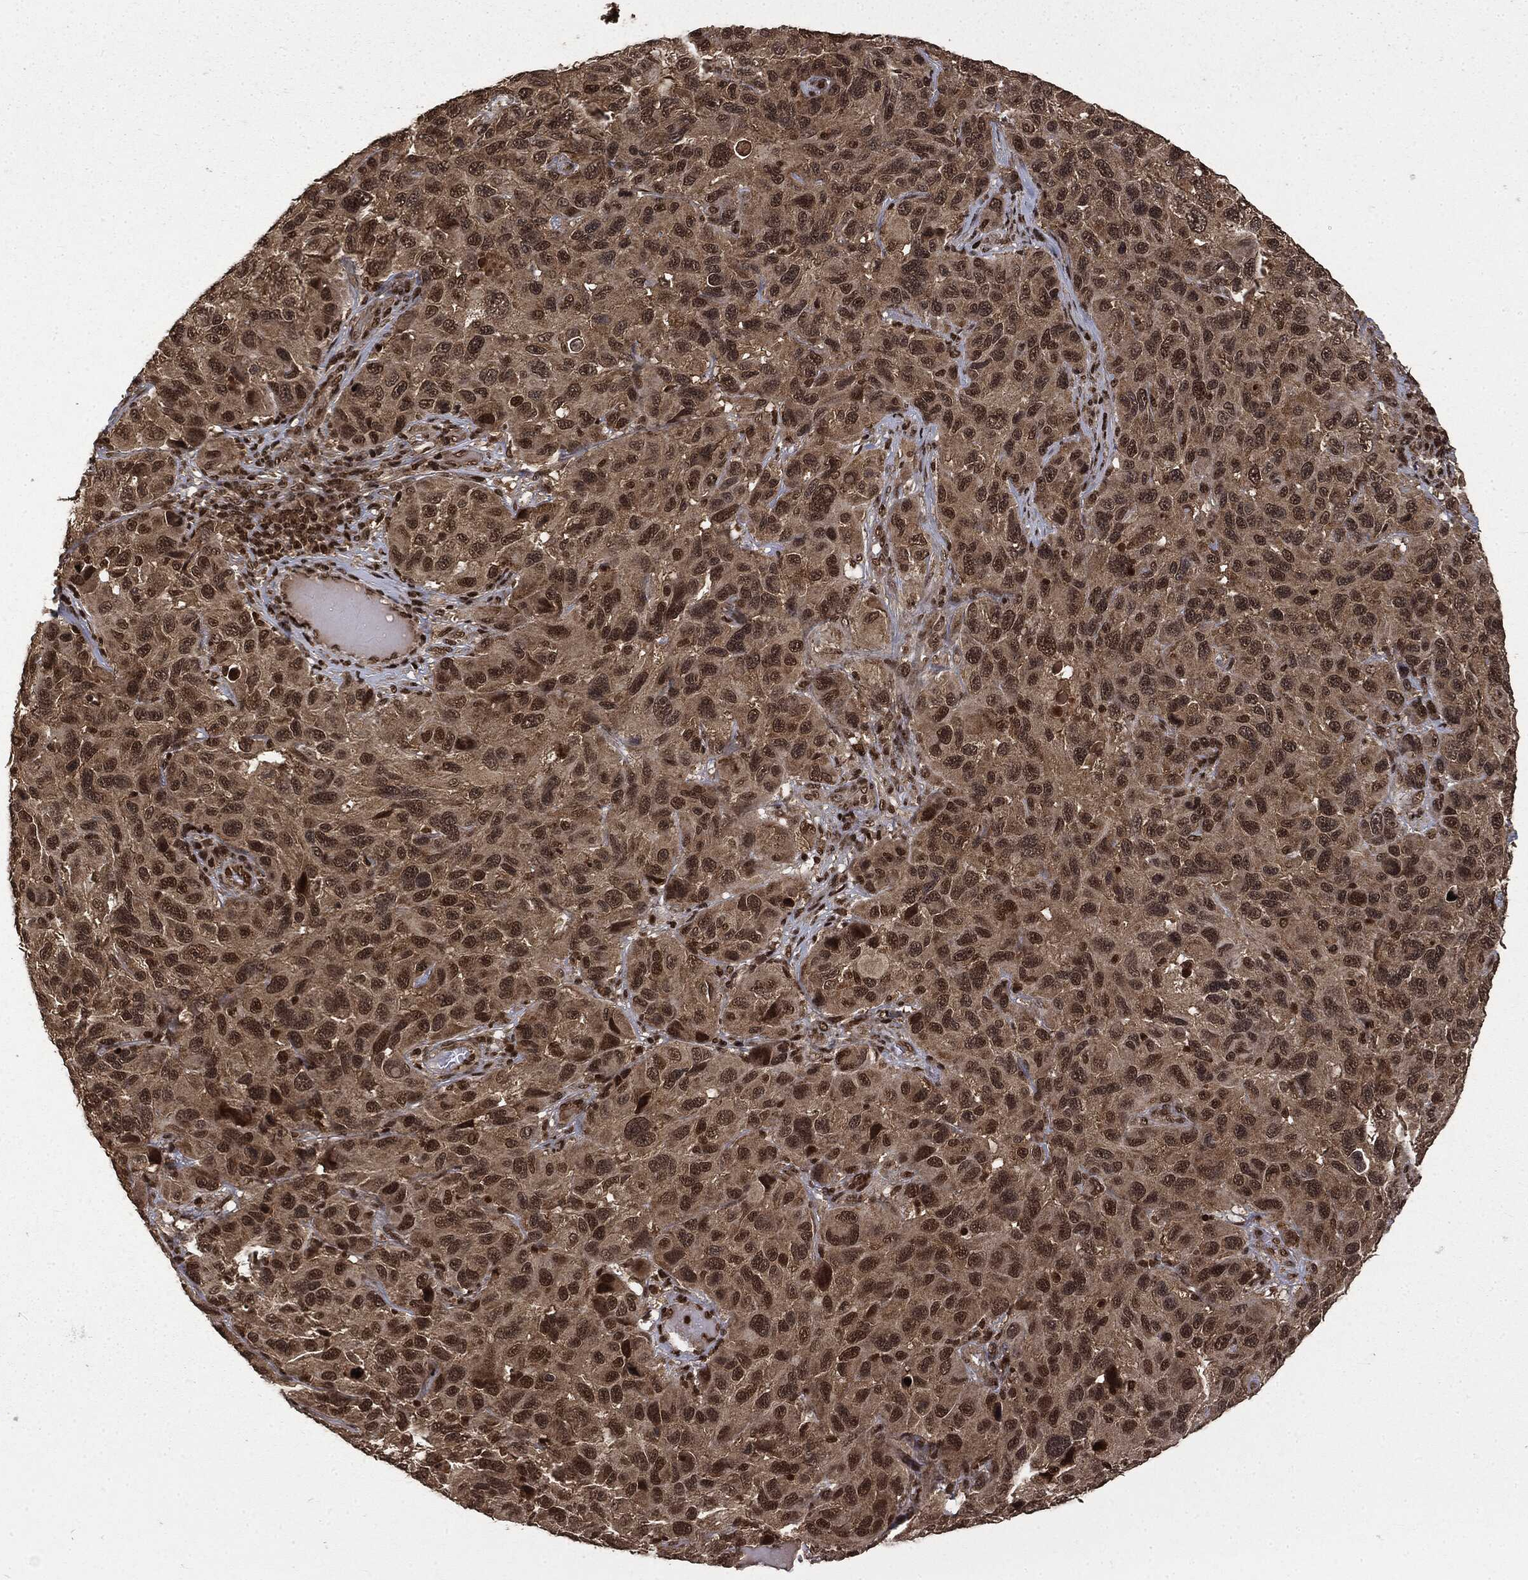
{"staining": {"intensity": "moderate", "quantity": "25%-75%", "location": "nuclear"}, "tissue": "melanoma", "cell_type": "Tumor cells", "image_type": "cancer", "snomed": [{"axis": "morphology", "description": "Malignant melanoma, NOS"}, {"axis": "topography", "description": "Skin"}], "caption": "Immunohistochemistry (IHC) image of neoplastic tissue: malignant melanoma stained using IHC exhibits medium levels of moderate protein expression localized specifically in the nuclear of tumor cells, appearing as a nuclear brown color.", "gene": "CTDP1", "patient": {"sex": "male", "age": 53}}